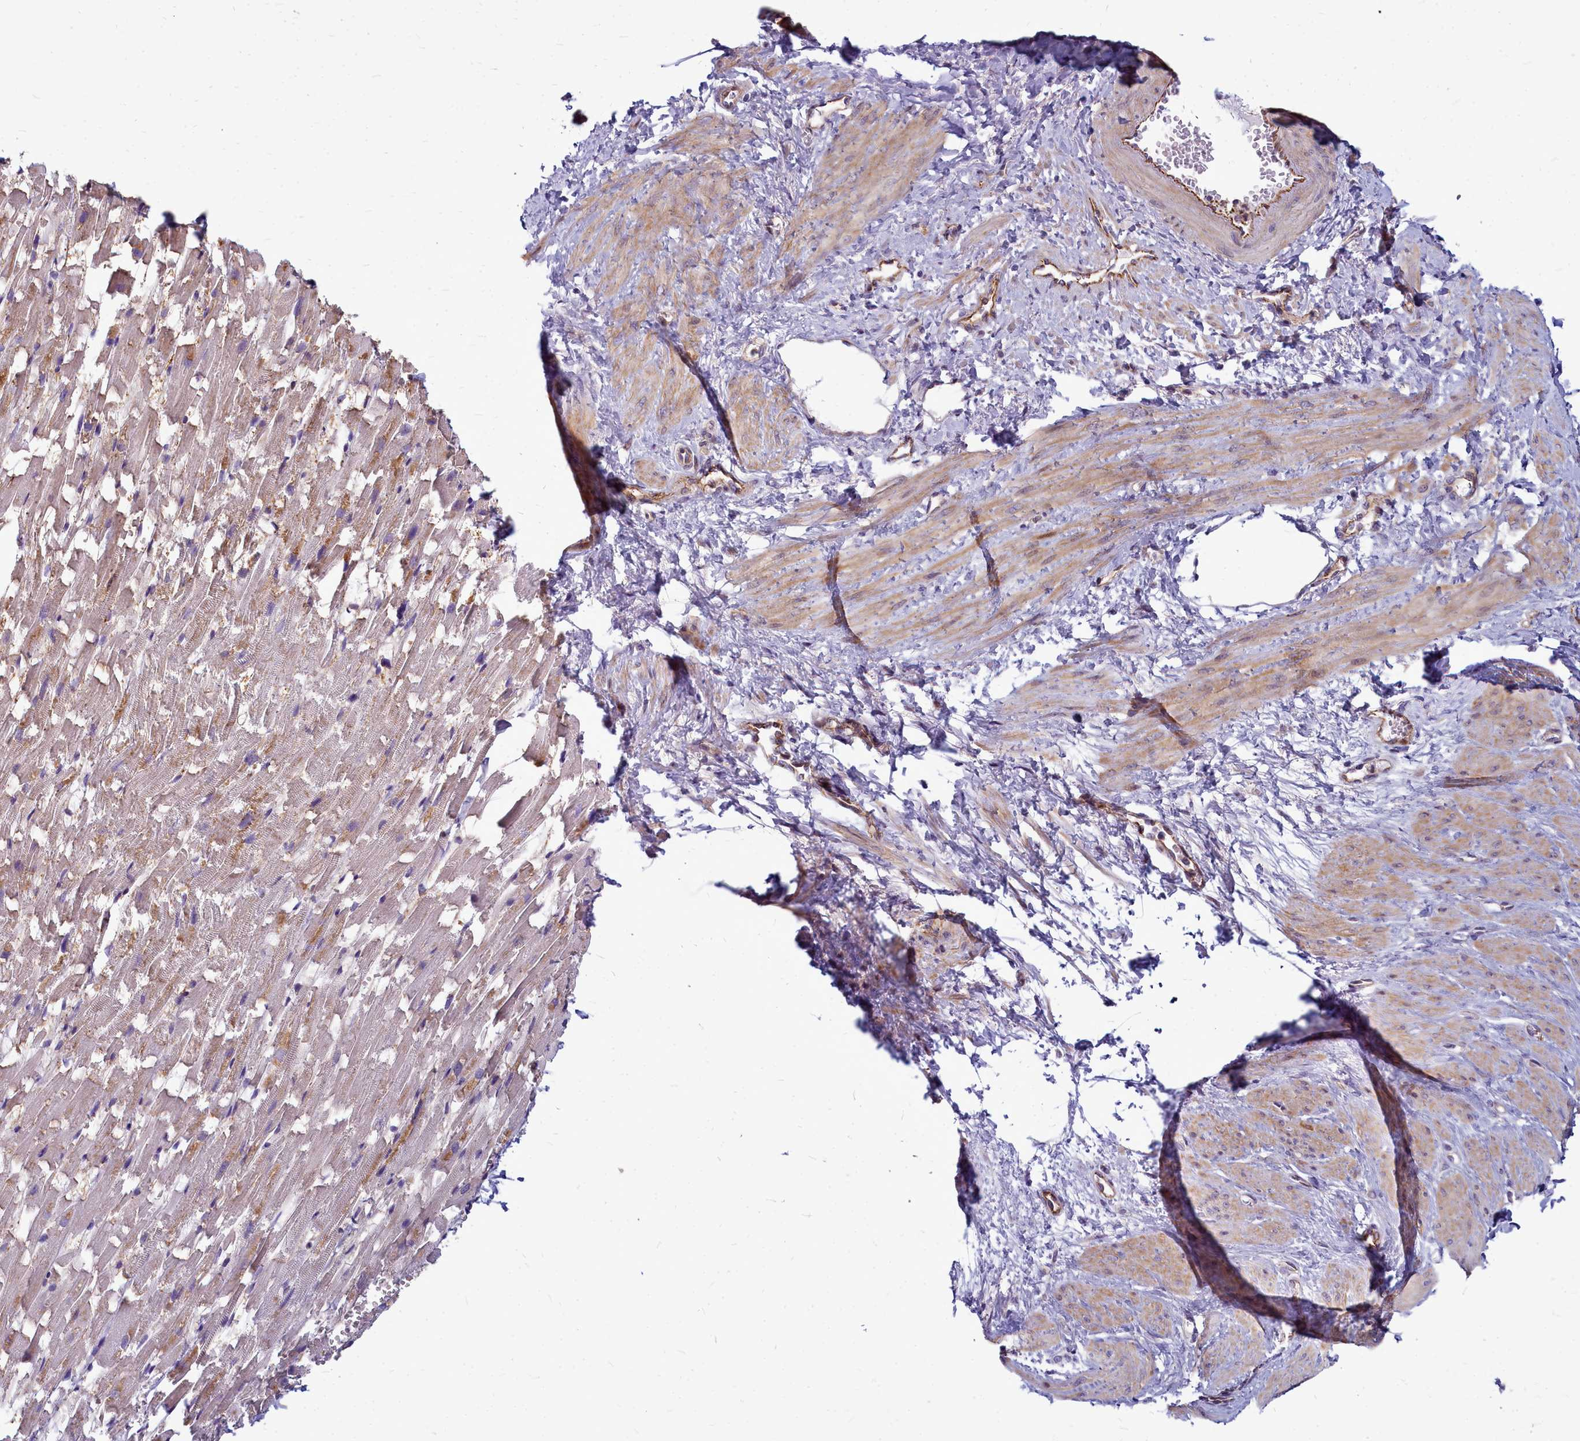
{"staining": {"intensity": "weak", "quantity": "<25%", "location": "cytoplasmic/membranous"}, "tissue": "smooth muscle", "cell_type": "Smooth muscle cells", "image_type": "normal", "snomed": [{"axis": "morphology", "description": "Normal tissue, NOS"}, {"axis": "topography", "description": "Smooth muscle"}, {"axis": "topography", "description": "Uterus"}], "caption": "Immunohistochemistry (IHC) micrograph of unremarkable smooth muscle: smooth muscle stained with DAB (3,3'-diaminobenzidine) displays no significant protein positivity in smooth muscle cells.", "gene": "TTC5", "patient": {"sex": "female", "age": 39}}